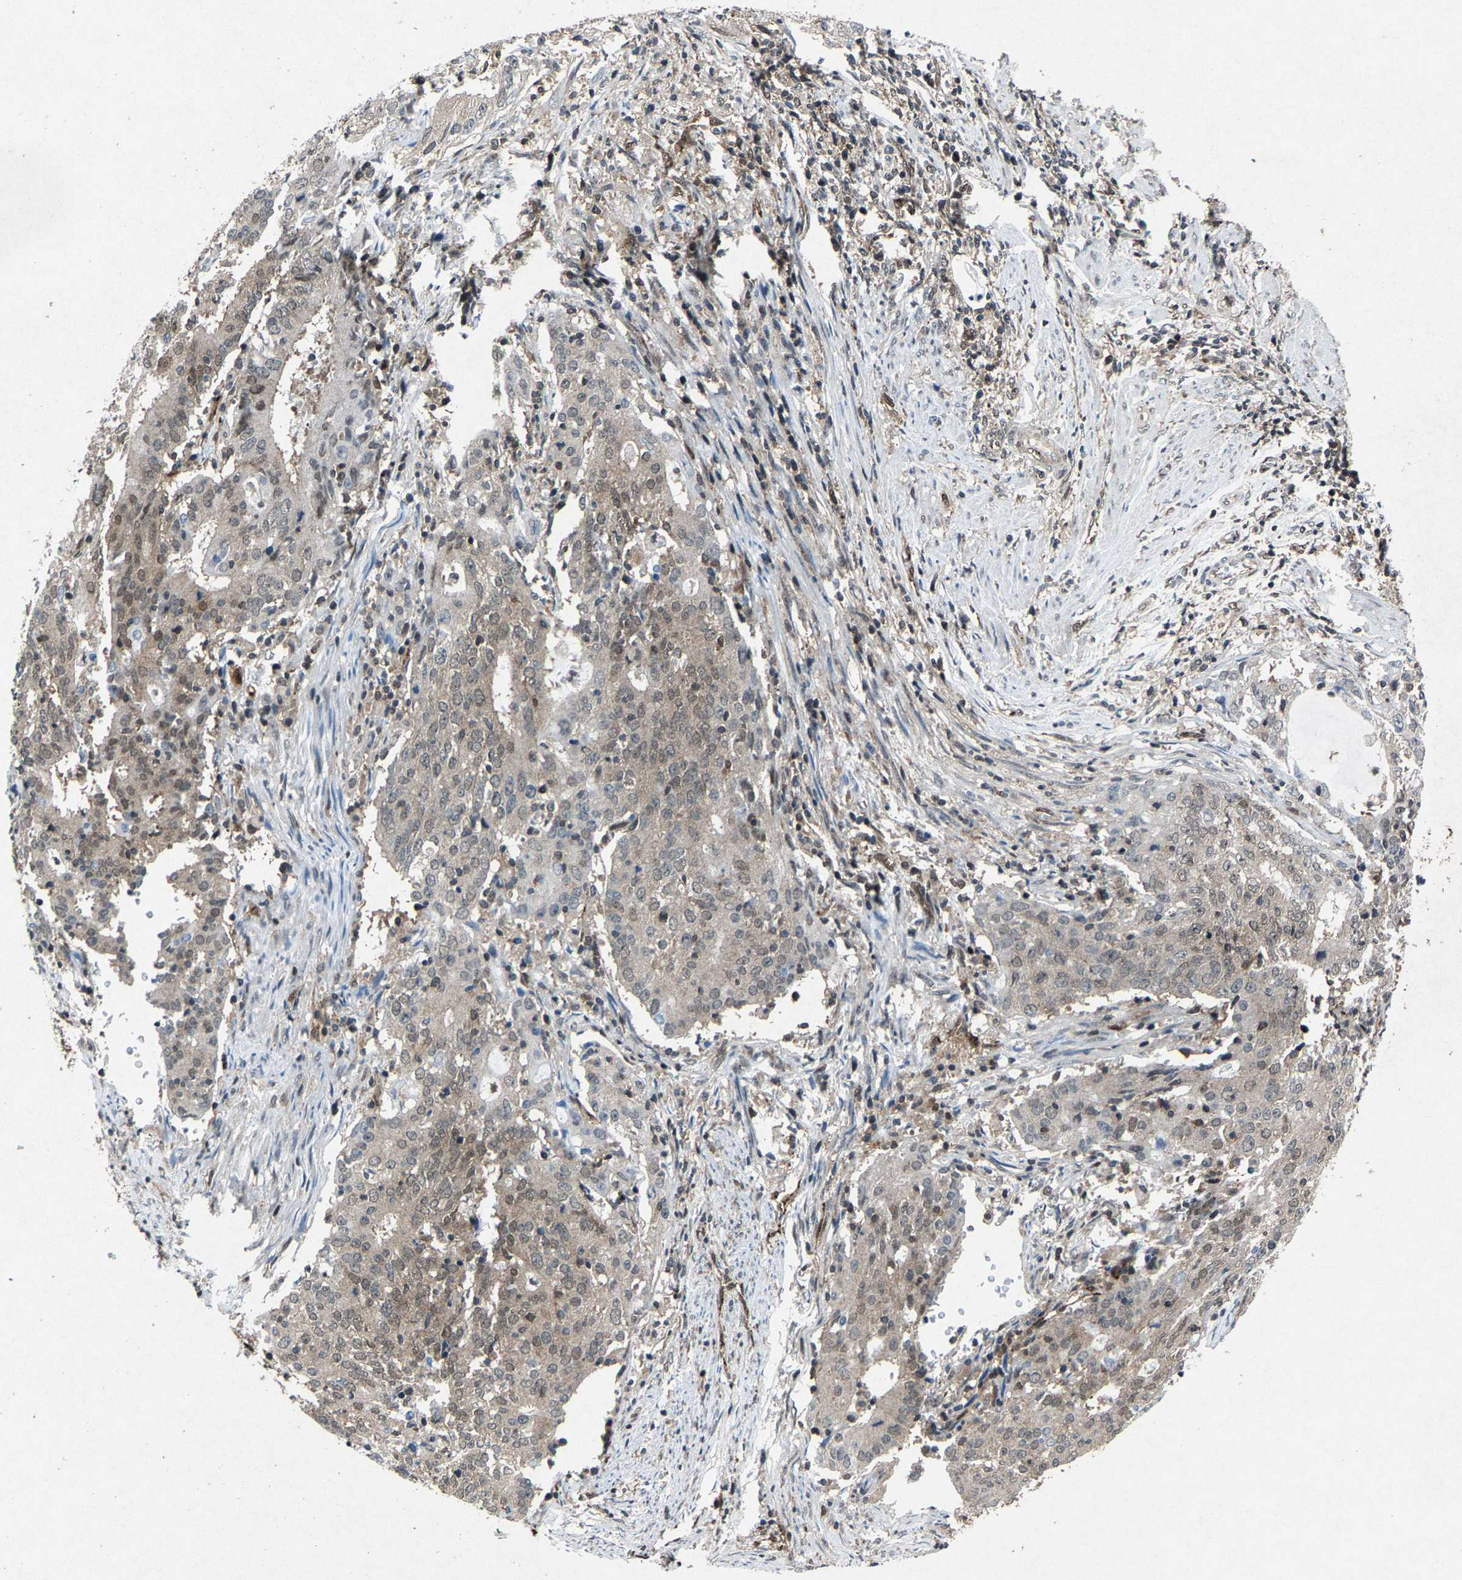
{"staining": {"intensity": "weak", "quantity": "<25%", "location": "cytoplasmic/membranous,nuclear"}, "tissue": "cervical cancer", "cell_type": "Tumor cells", "image_type": "cancer", "snomed": [{"axis": "morphology", "description": "Adenocarcinoma, NOS"}, {"axis": "topography", "description": "Cervix"}], "caption": "Cervical adenocarcinoma stained for a protein using immunohistochemistry (IHC) demonstrates no expression tumor cells.", "gene": "ATXN3", "patient": {"sex": "female", "age": 44}}